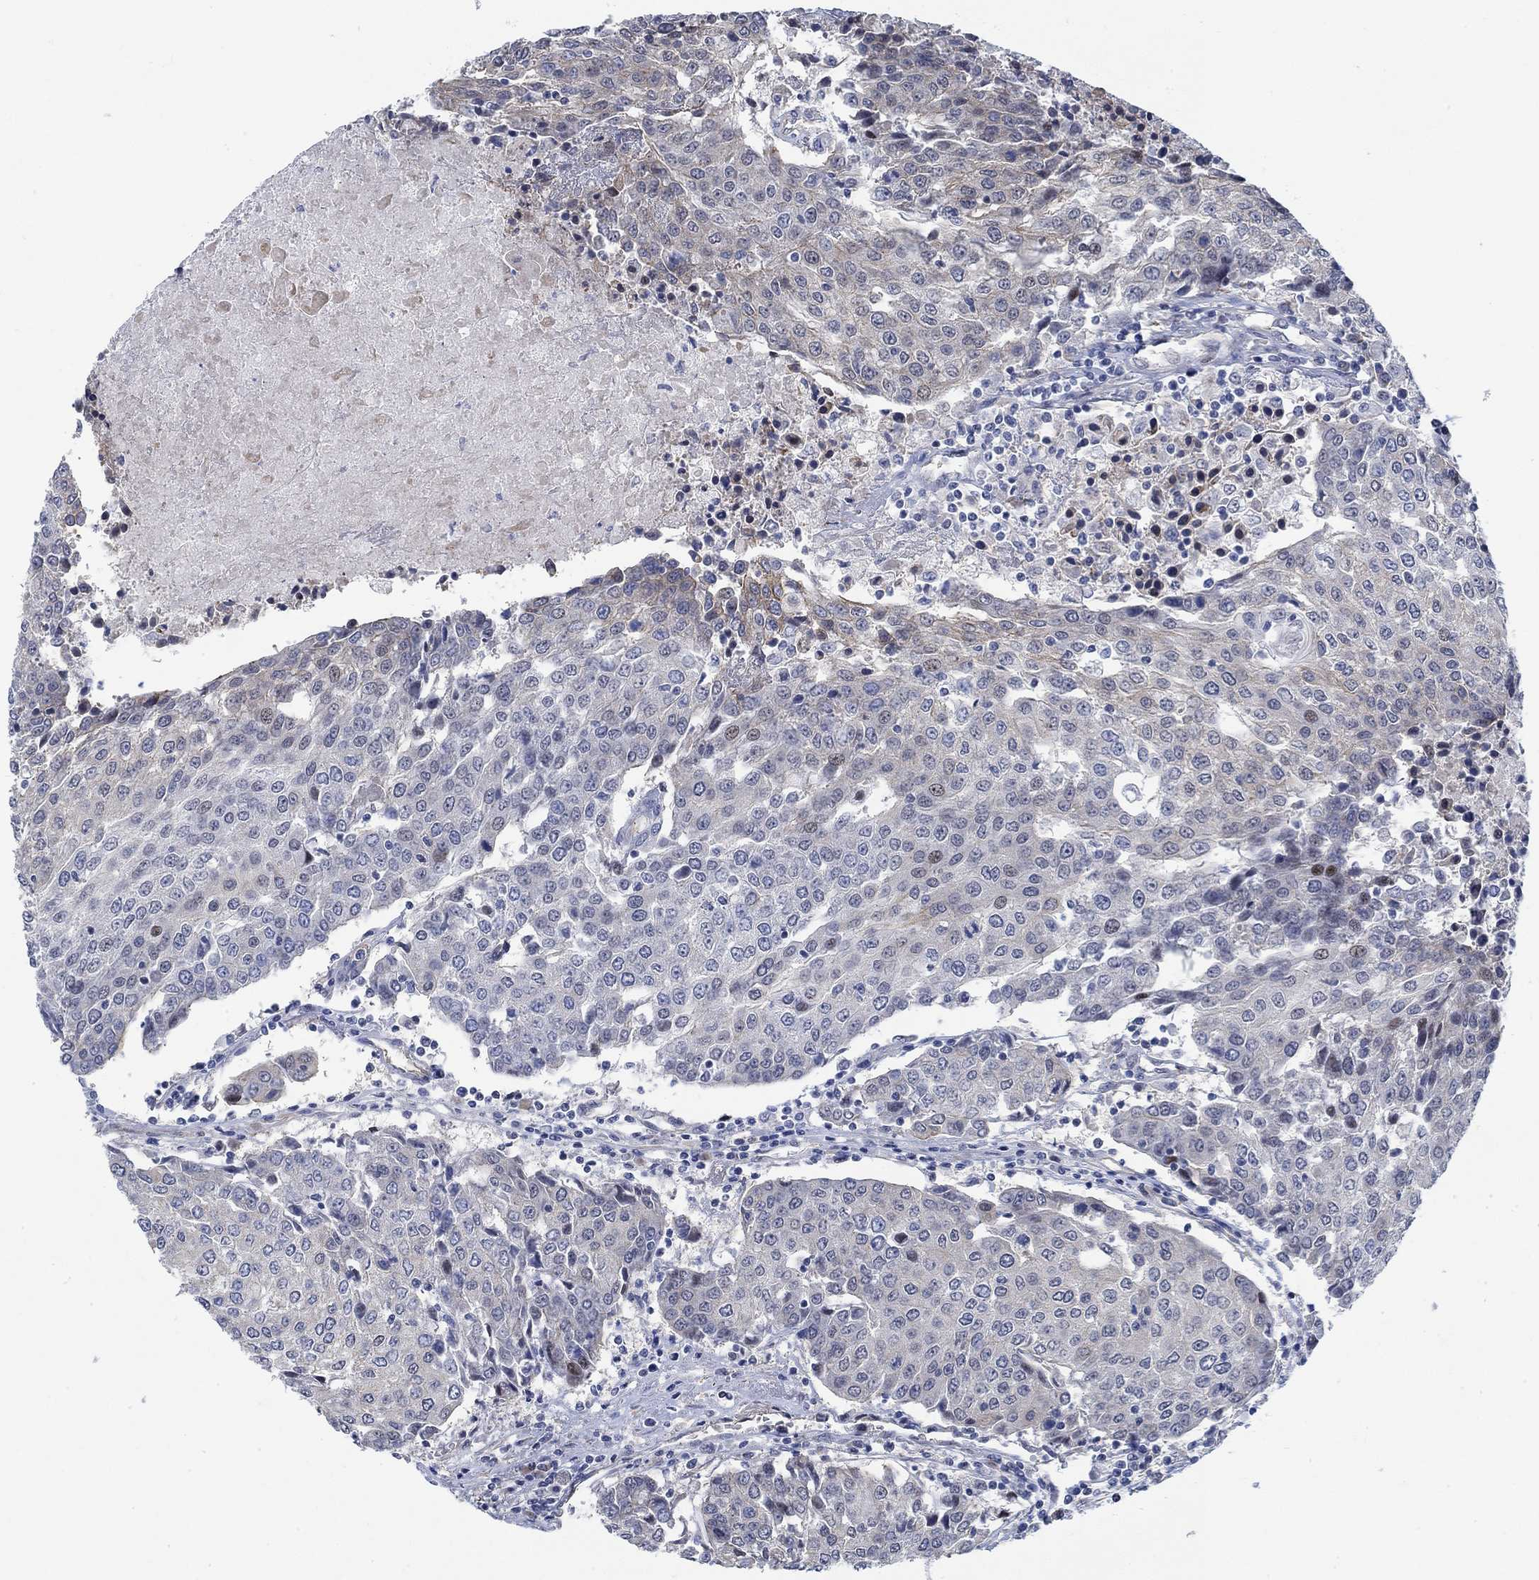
{"staining": {"intensity": "weak", "quantity": "<25%", "location": "cytoplasmic/membranous,nuclear"}, "tissue": "urothelial cancer", "cell_type": "Tumor cells", "image_type": "cancer", "snomed": [{"axis": "morphology", "description": "Urothelial carcinoma, High grade"}, {"axis": "topography", "description": "Urinary bladder"}], "caption": "Immunohistochemistry photomicrograph of urothelial carcinoma (high-grade) stained for a protein (brown), which shows no expression in tumor cells.", "gene": "KCNH8", "patient": {"sex": "female", "age": 85}}